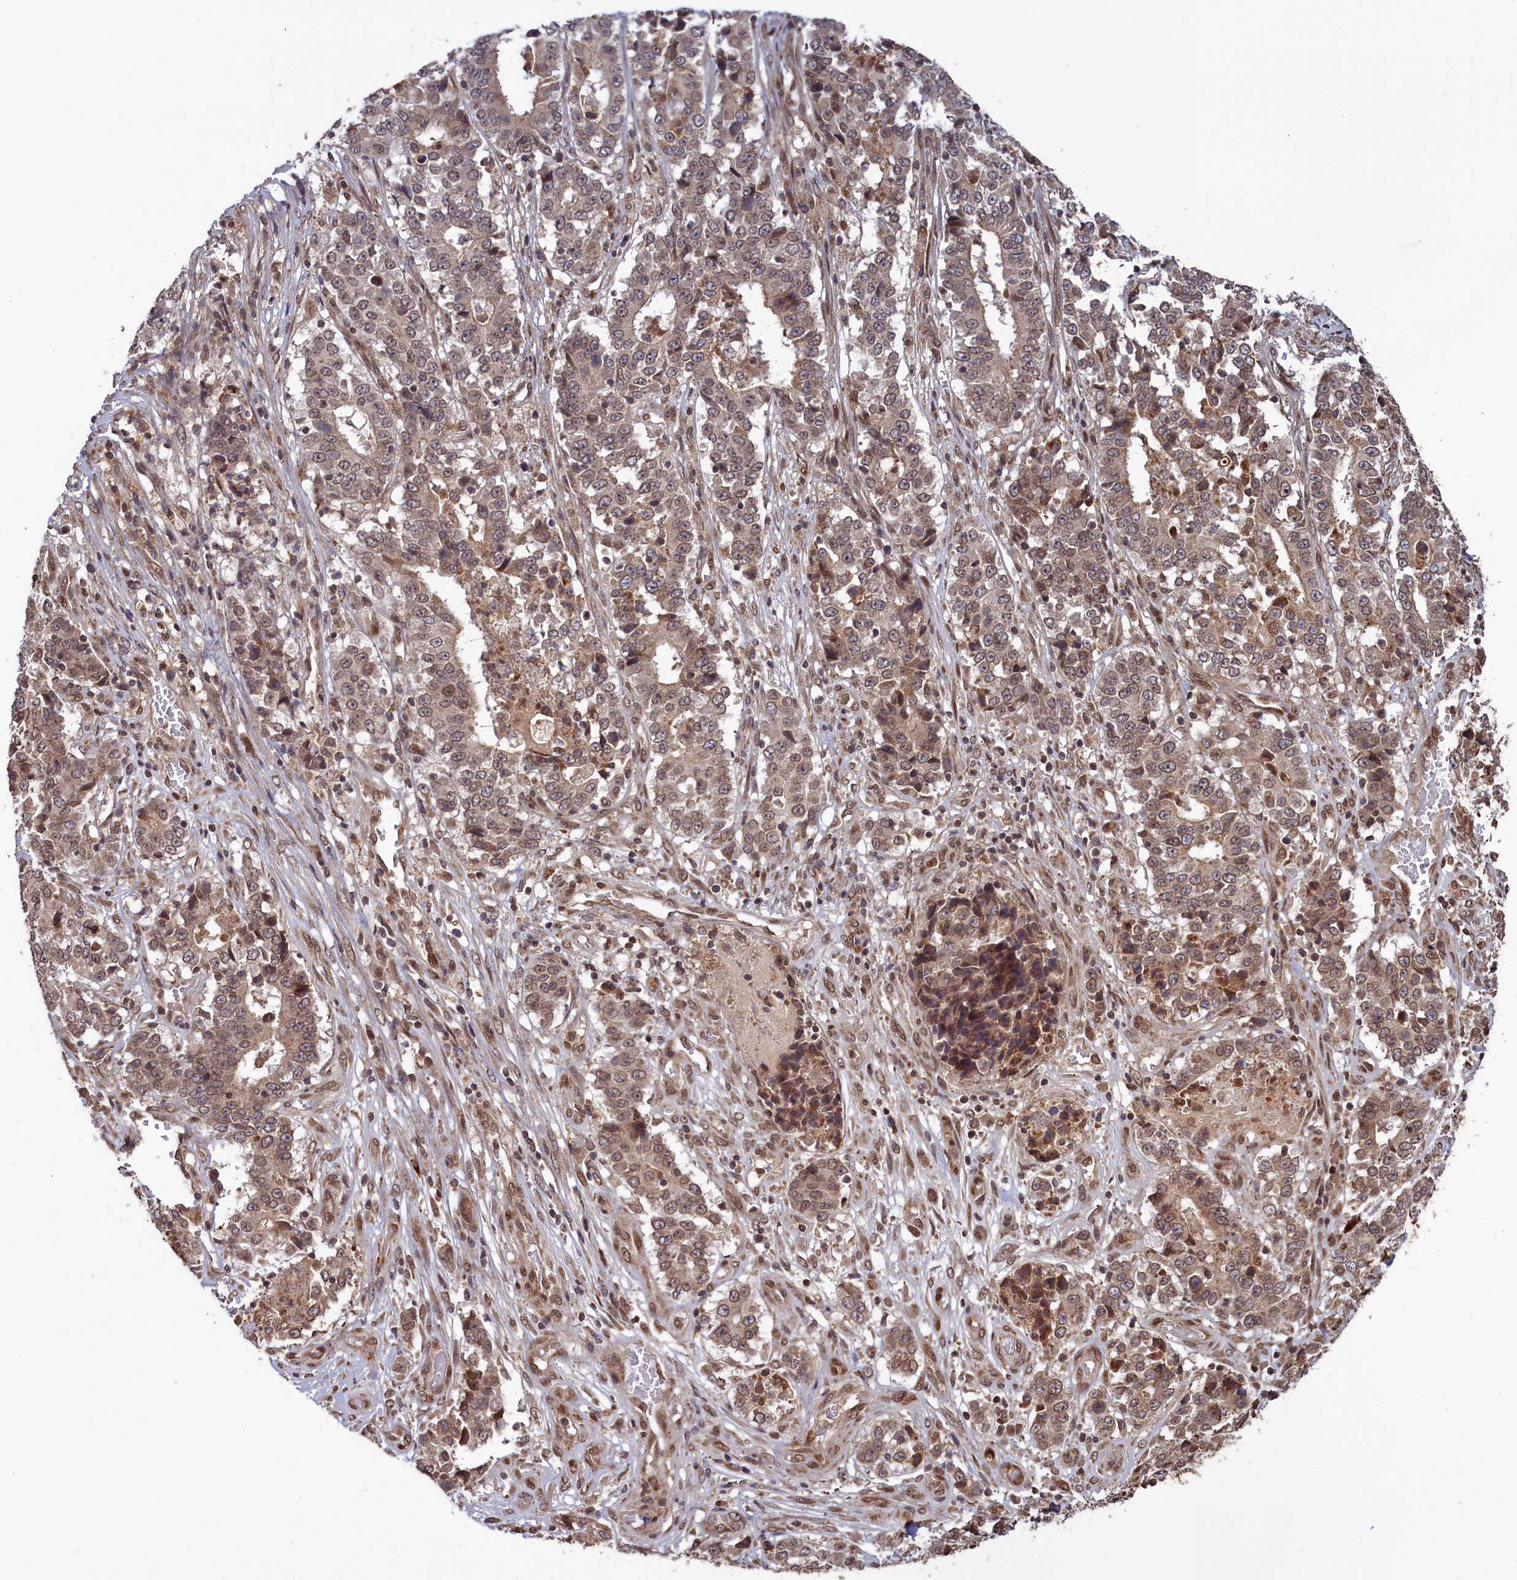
{"staining": {"intensity": "weak", "quantity": ">75%", "location": "cytoplasmic/membranous,nuclear"}, "tissue": "stomach cancer", "cell_type": "Tumor cells", "image_type": "cancer", "snomed": [{"axis": "morphology", "description": "Adenocarcinoma, NOS"}, {"axis": "topography", "description": "Stomach"}], "caption": "Protein expression analysis of adenocarcinoma (stomach) shows weak cytoplasmic/membranous and nuclear positivity in about >75% of tumor cells.", "gene": "NAE1", "patient": {"sex": "male", "age": 59}}